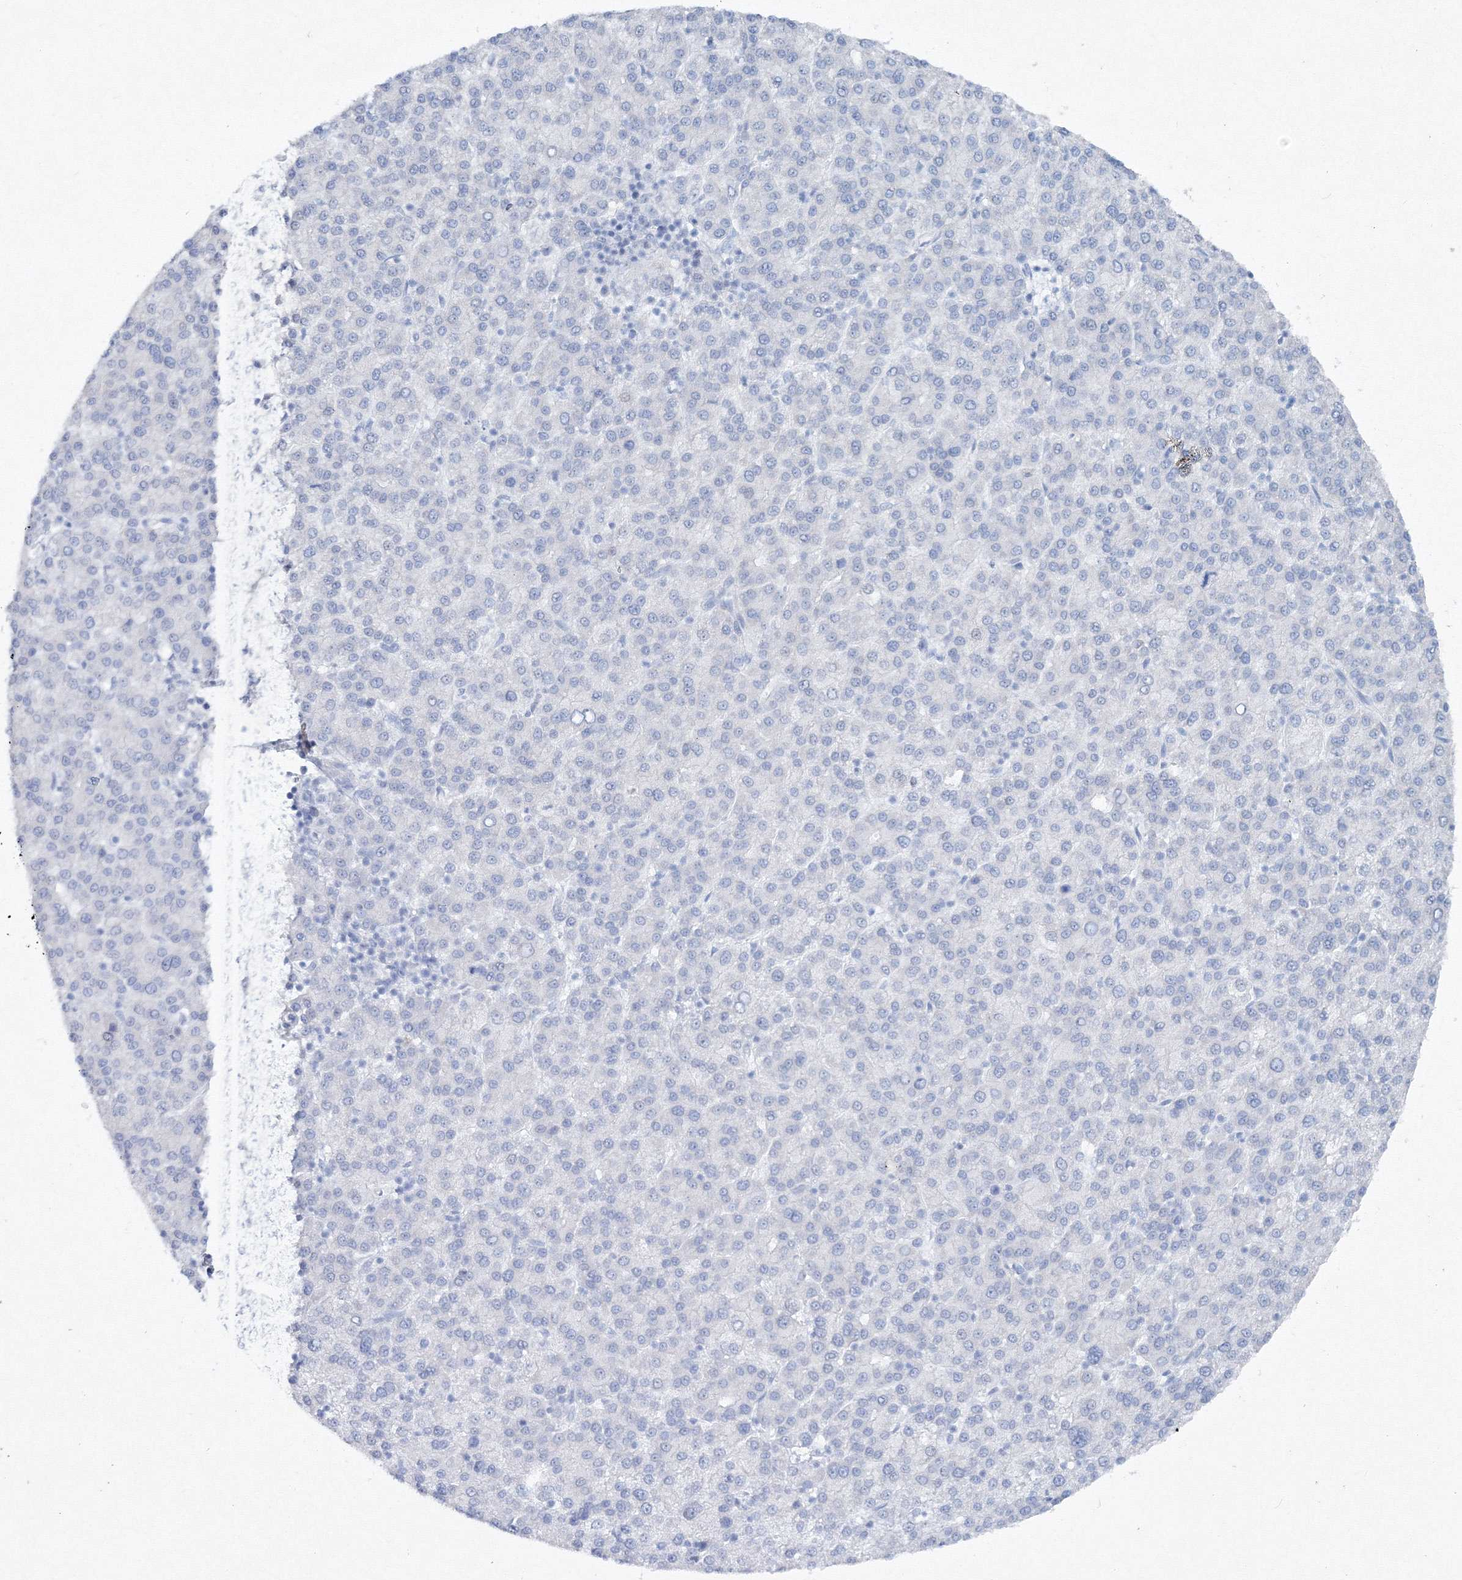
{"staining": {"intensity": "negative", "quantity": "none", "location": "none"}, "tissue": "liver cancer", "cell_type": "Tumor cells", "image_type": "cancer", "snomed": [{"axis": "morphology", "description": "Carcinoma, Hepatocellular, NOS"}, {"axis": "topography", "description": "Liver"}], "caption": "Immunohistochemistry (IHC) of hepatocellular carcinoma (liver) exhibits no expression in tumor cells.", "gene": "GCKR", "patient": {"sex": "female", "age": 58}}